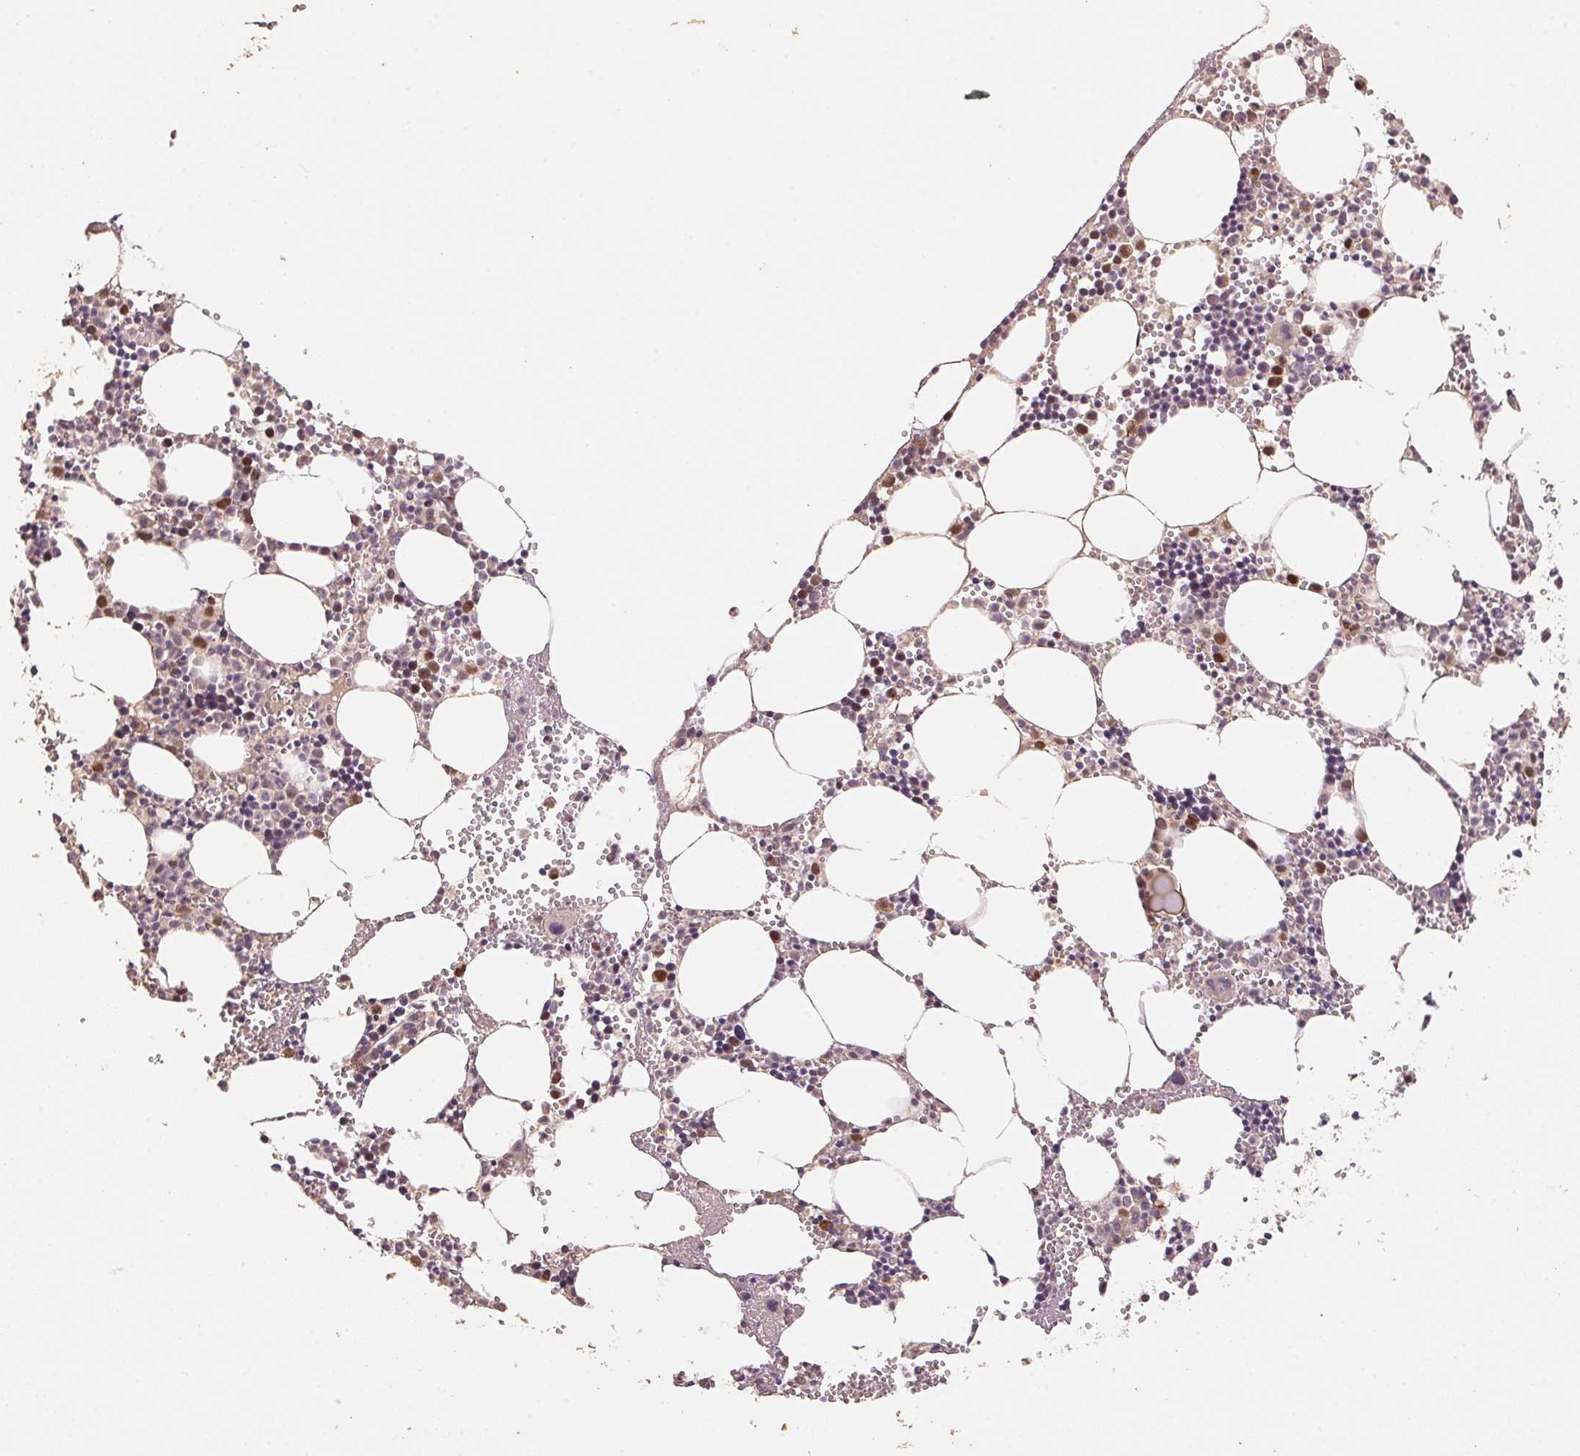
{"staining": {"intensity": "moderate", "quantity": "<25%", "location": "nuclear"}, "tissue": "bone marrow", "cell_type": "Hematopoietic cells", "image_type": "normal", "snomed": [{"axis": "morphology", "description": "Normal tissue, NOS"}, {"axis": "topography", "description": "Bone marrow"}], "caption": "Protein expression analysis of unremarkable bone marrow demonstrates moderate nuclear staining in about <25% of hematopoietic cells. (Stains: DAB (3,3'-diaminobenzidine) in brown, nuclei in blue, Microscopy: brightfield microscopy at high magnification).", "gene": "CENPF", "patient": {"sex": "male", "age": 89}}